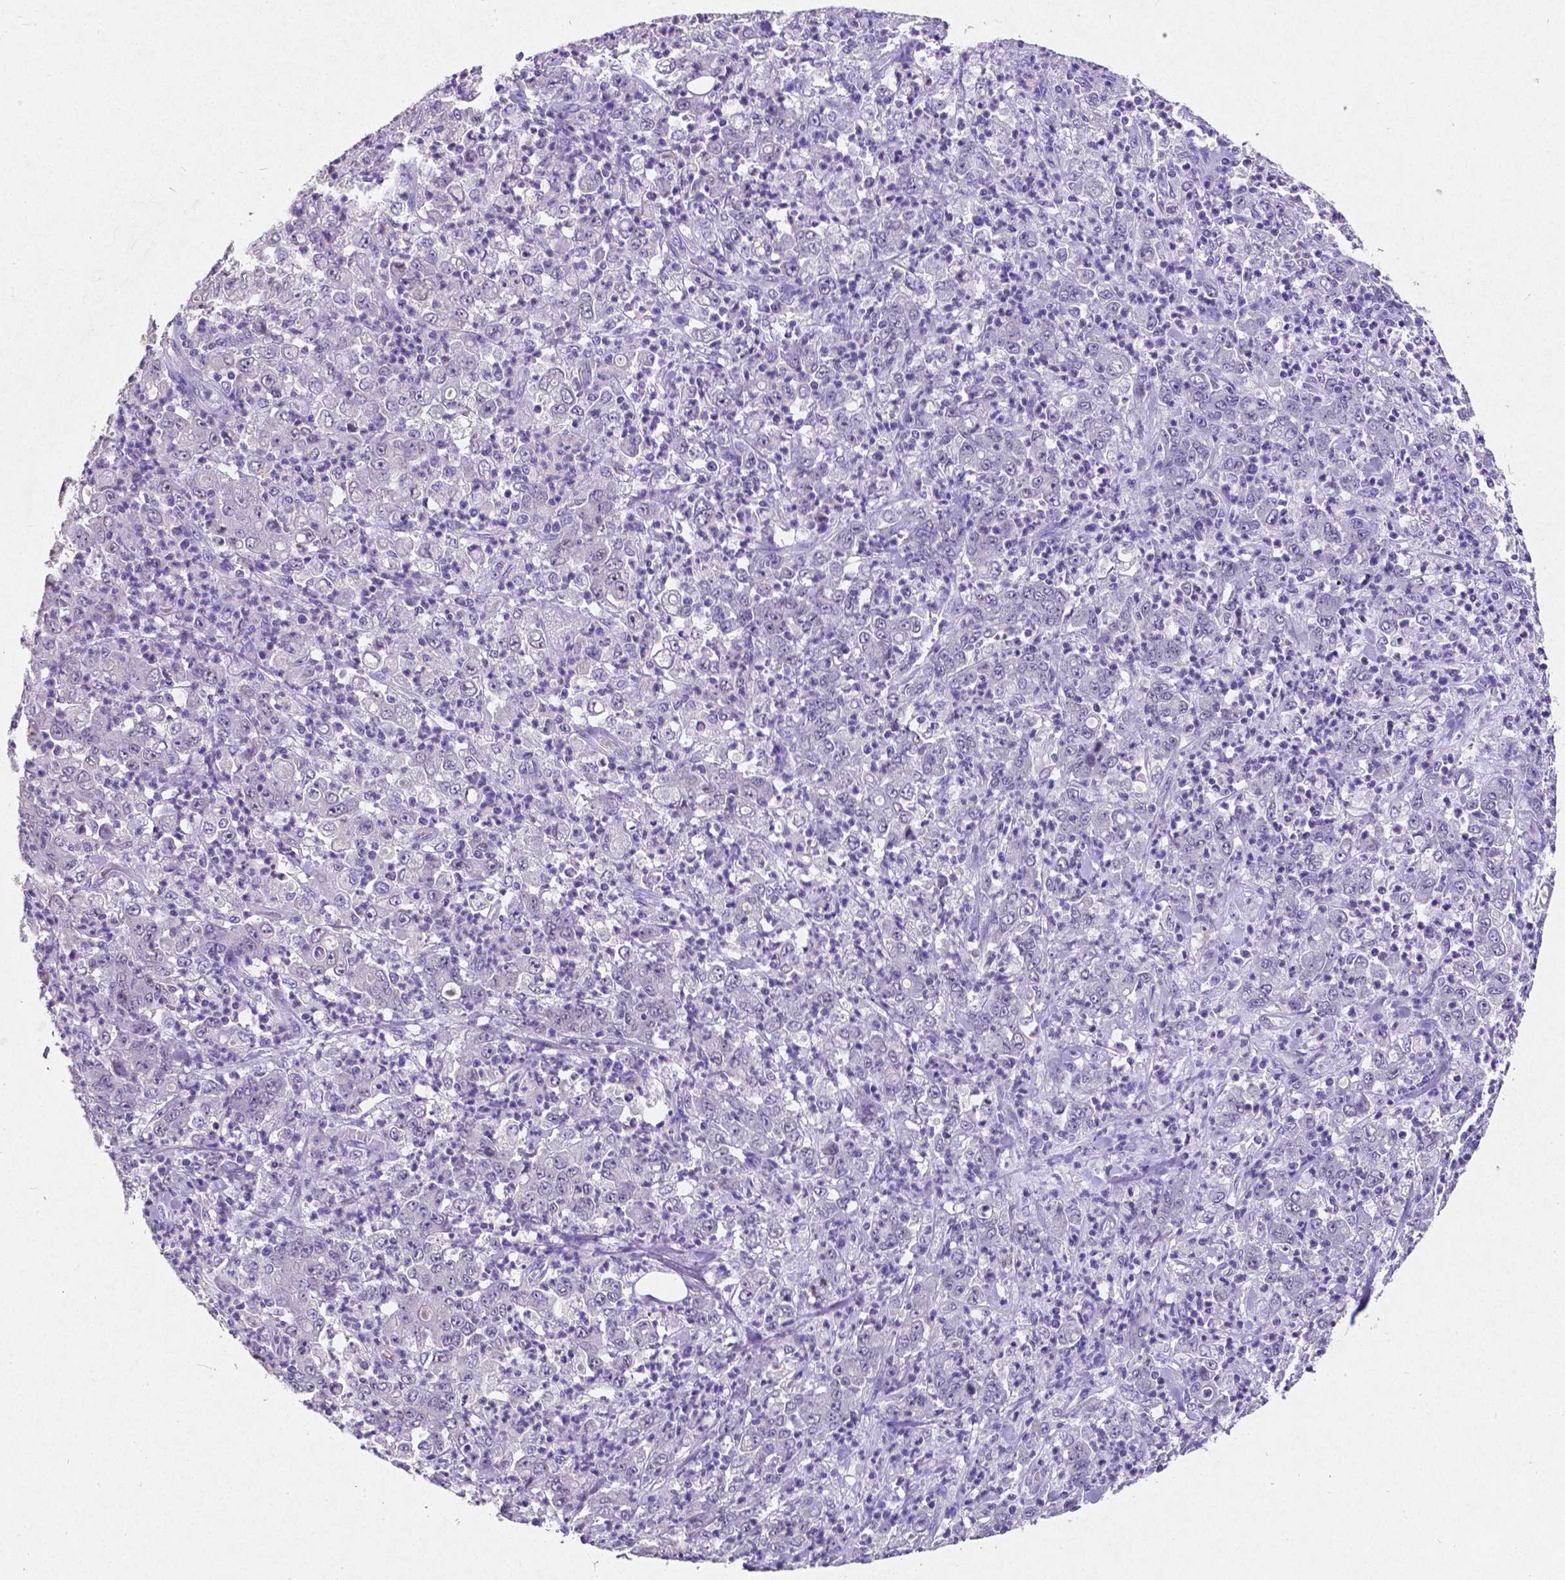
{"staining": {"intensity": "negative", "quantity": "none", "location": "none"}, "tissue": "stomach cancer", "cell_type": "Tumor cells", "image_type": "cancer", "snomed": [{"axis": "morphology", "description": "Adenocarcinoma, NOS"}, {"axis": "topography", "description": "Stomach, lower"}], "caption": "Immunohistochemistry photomicrograph of neoplastic tissue: human stomach cancer stained with DAB (3,3'-diaminobenzidine) shows no significant protein positivity in tumor cells.", "gene": "SATB2", "patient": {"sex": "female", "age": 71}}